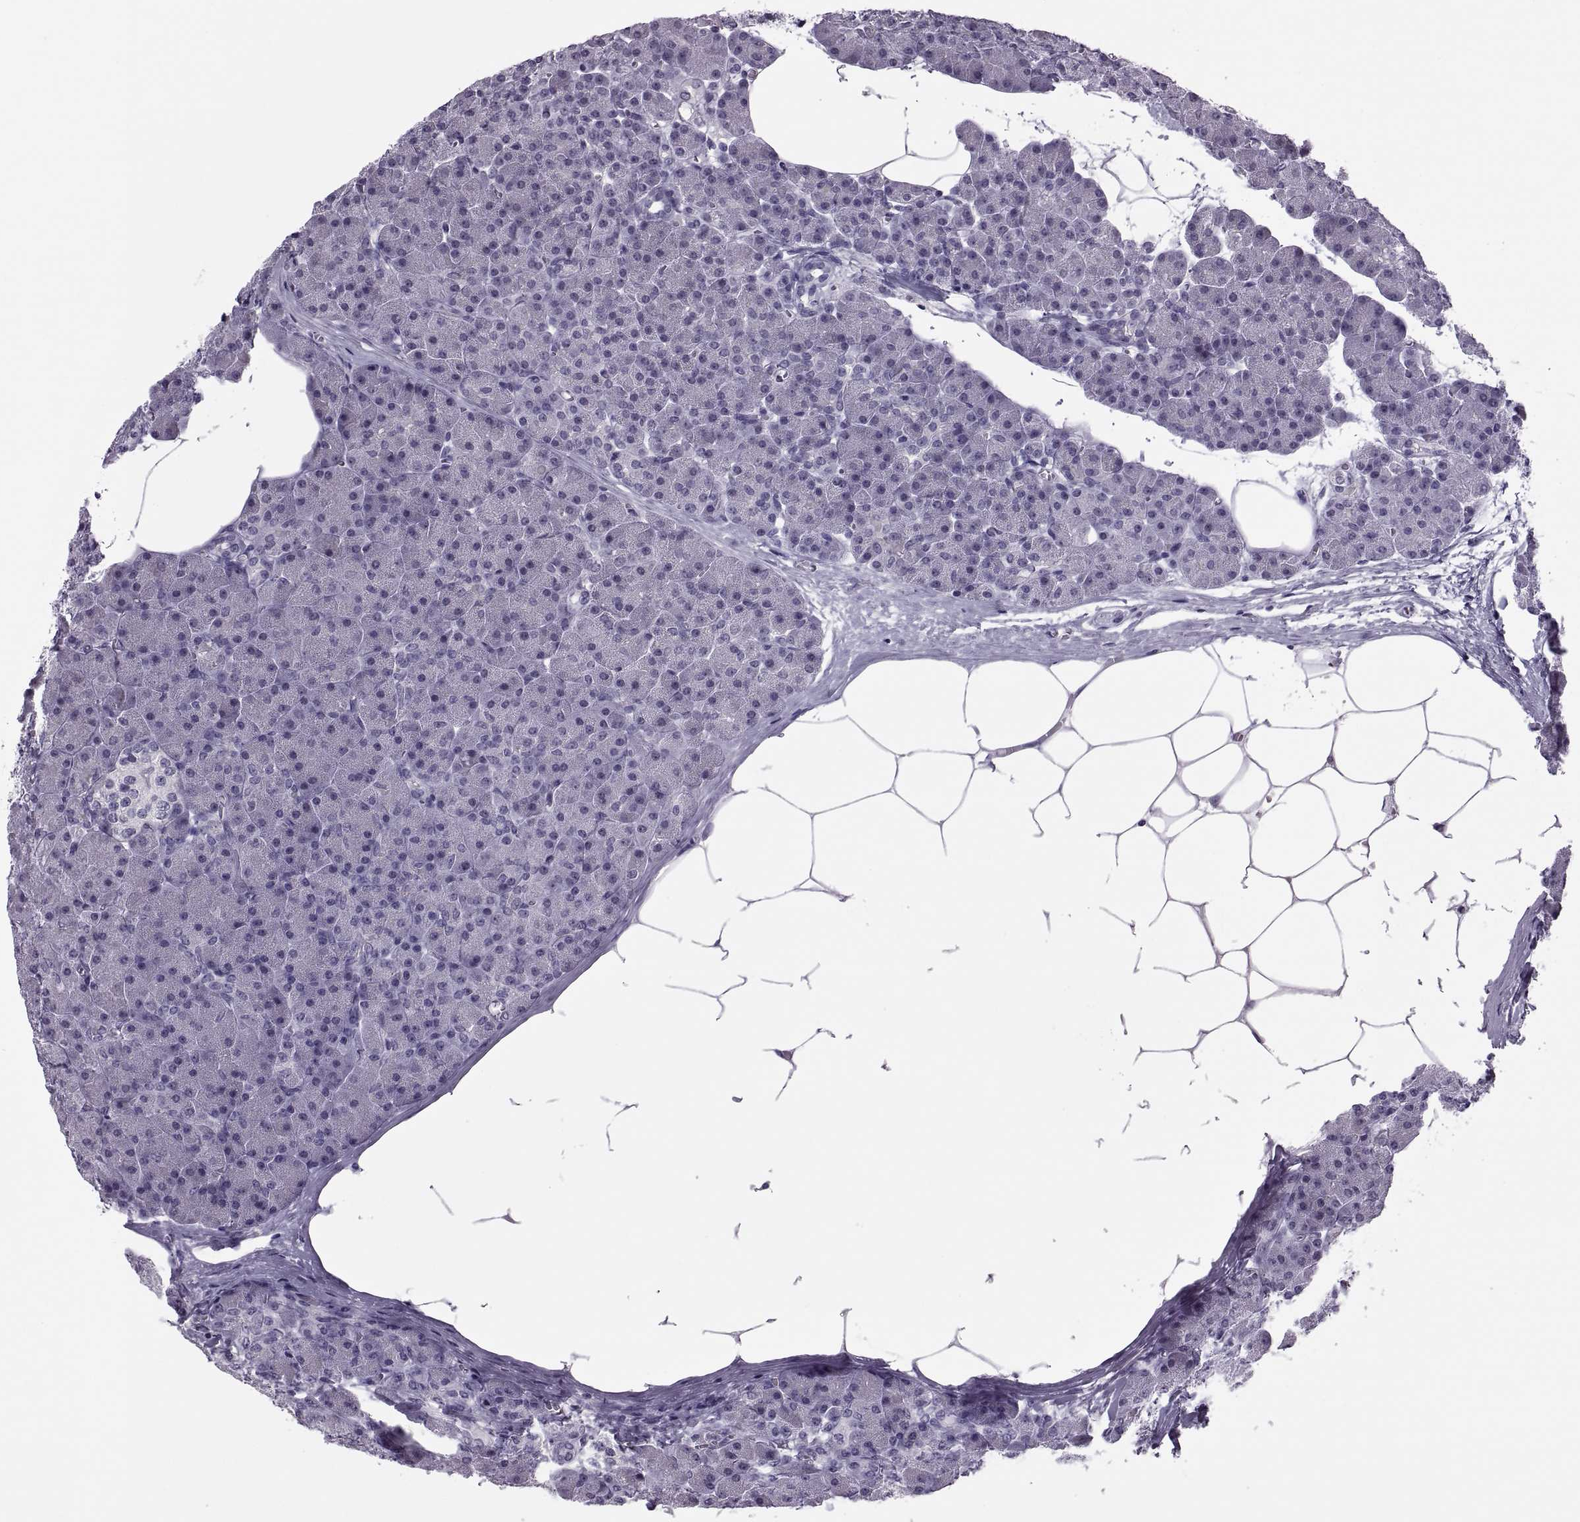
{"staining": {"intensity": "negative", "quantity": "none", "location": "none"}, "tissue": "pancreas", "cell_type": "Exocrine glandular cells", "image_type": "normal", "snomed": [{"axis": "morphology", "description": "Normal tissue, NOS"}, {"axis": "topography", "description": "Pancreas"}], "caption": "IHC of normal pancreas displays no expression in exocrine glandular cells.", "gene": "SYNGR4", "patient": {"sex": "female", "age": 45}}